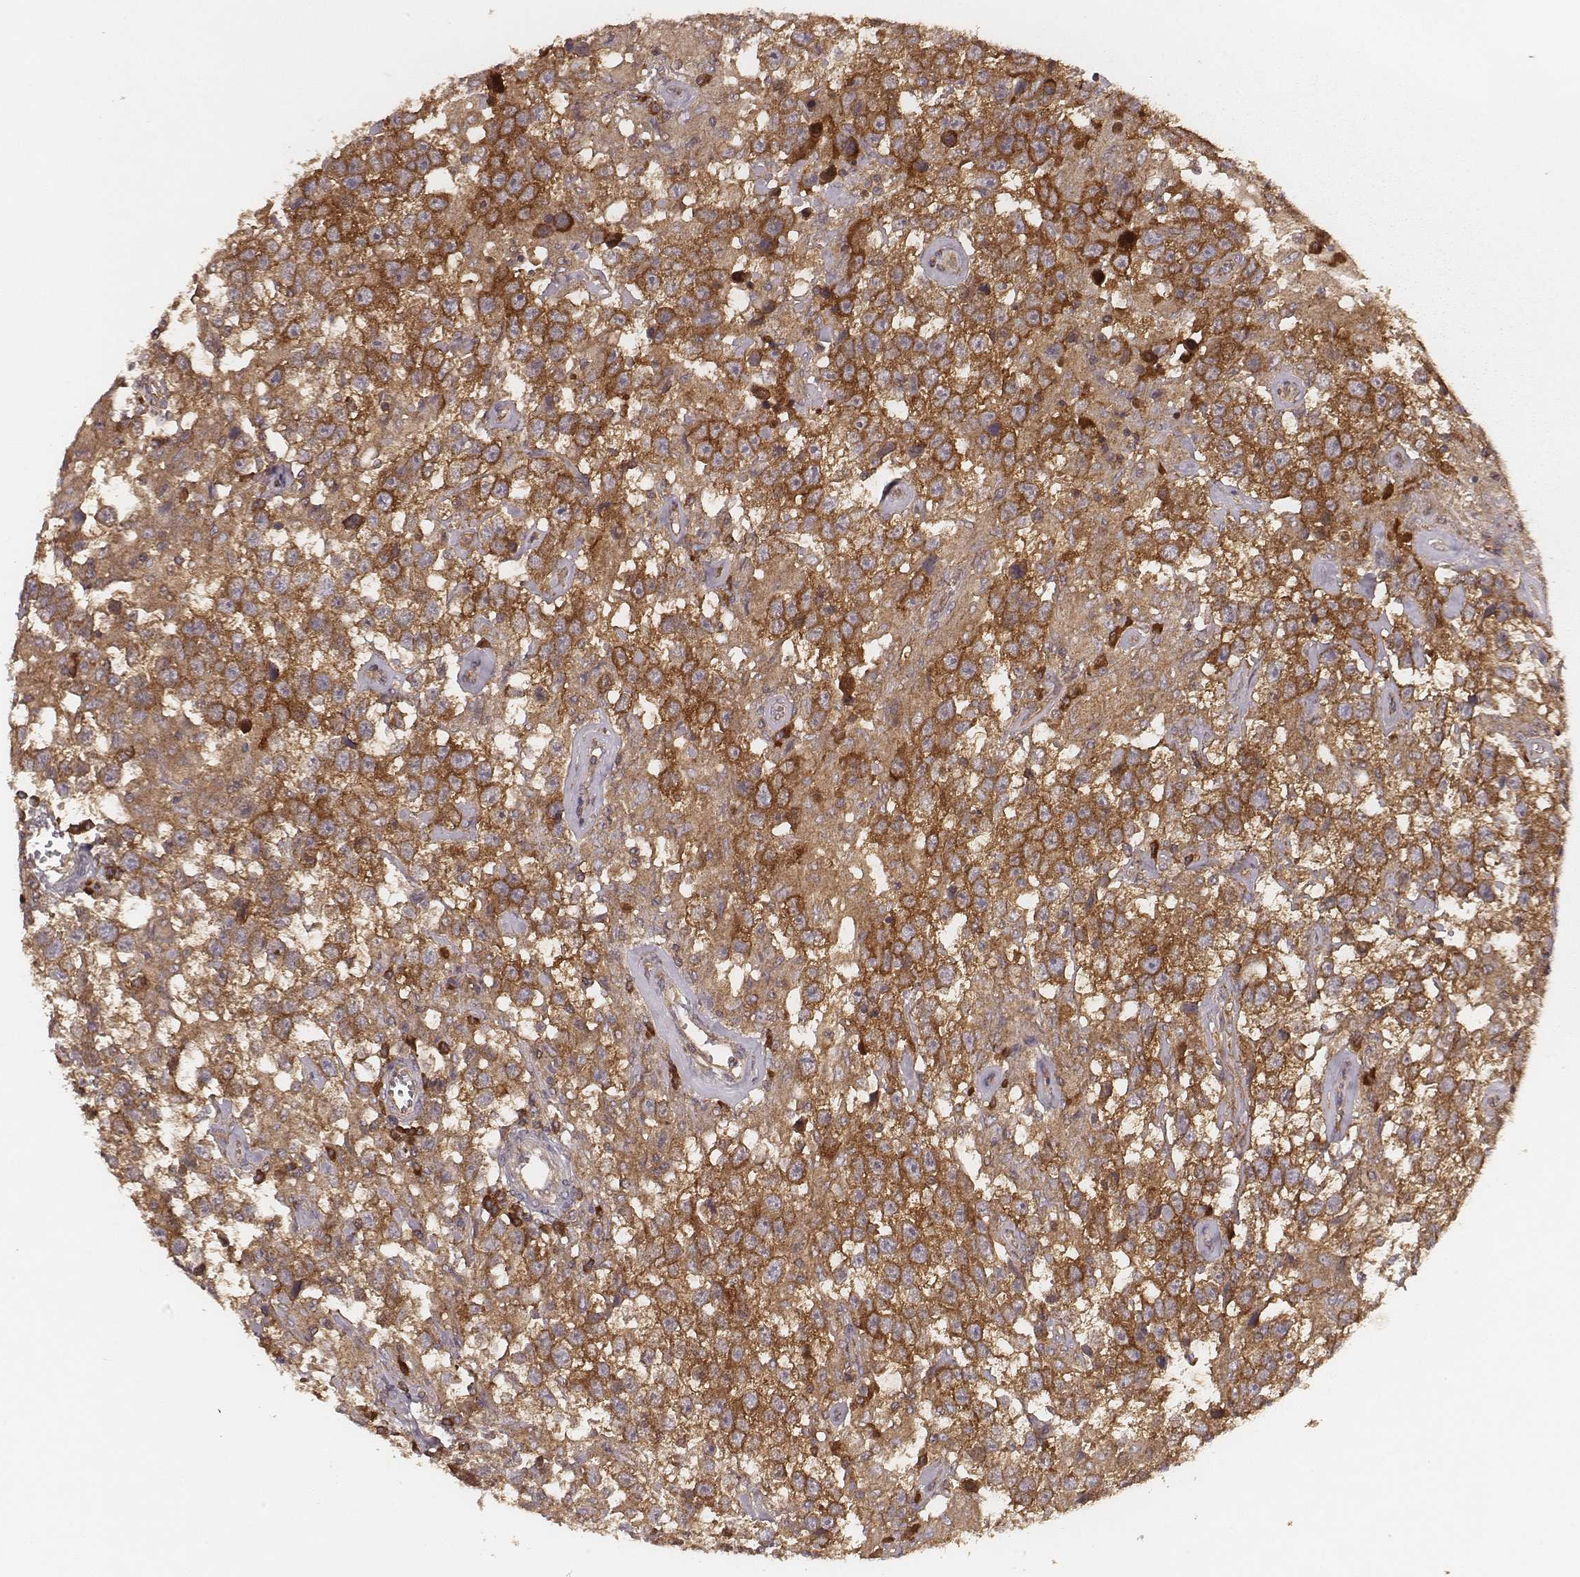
{"staining": {"intensity": "moderate", "quantity": ">75%", "location": "cytoplasmic/membranous"}, "tissue": "testis cancer", "cell_type": "Tumor cells", "image_type": "cancer", "snomed": [{"axis": "morphology", "description": "Seminoma, NOS"}, {"axis": "topography", "description": "Testis"}], "caption": "IHC (DAB) staining of testis cancer (seminoma) displays moderate cytoplasmic/membranous protein positivity in about >75% of tumor cells.", "gene": "CARS1", "patient": {"sex": "male", "age": 43}}